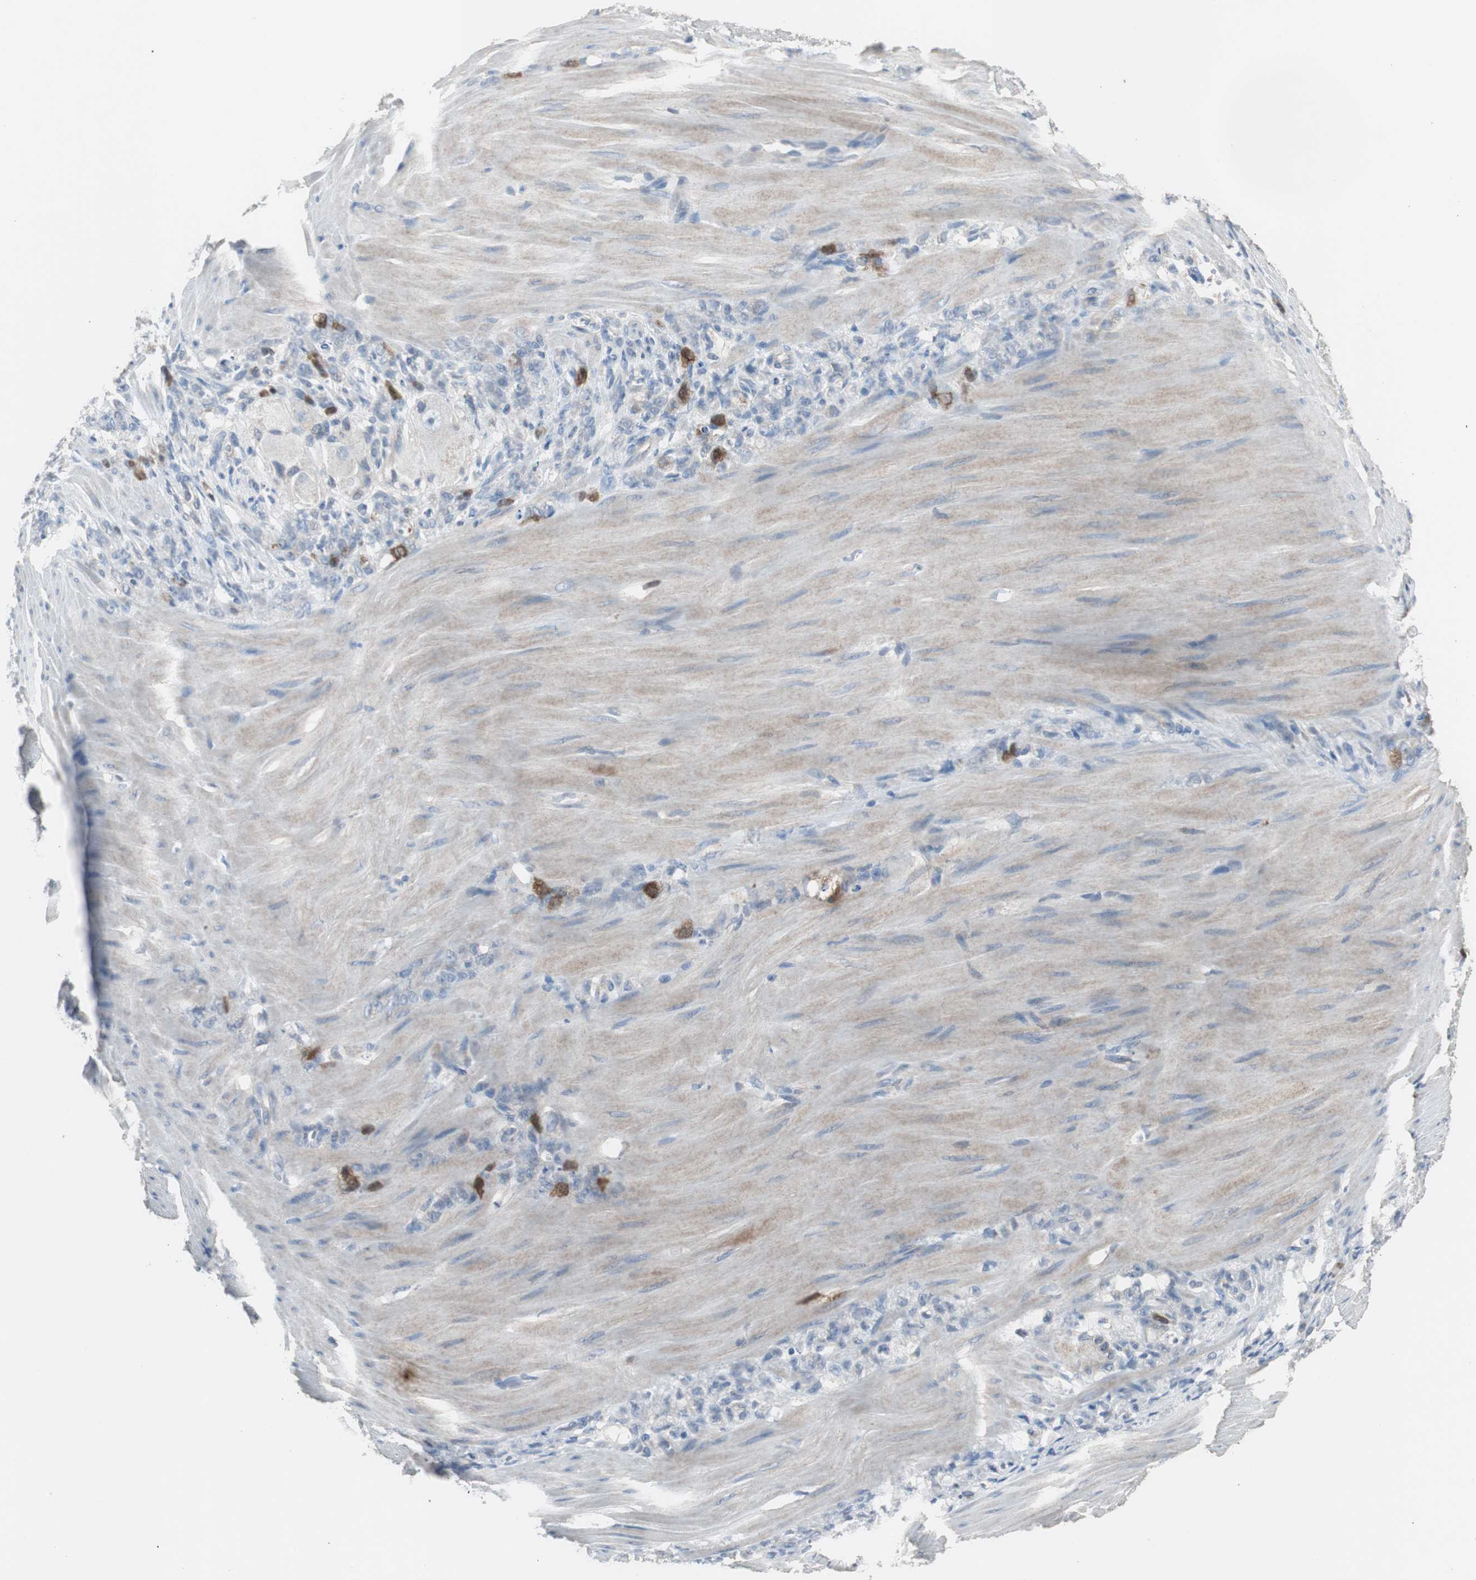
{"staining": {"intensity": "strong", "quantity": "<25%", "location": "cytoplasmic/membranous,nuclear"}, "tissue": "stomach cancer", "cell_type": "Tumor cells", "image_type": "cancer", "snomed": [{"axis": "morphology", "description": "Adenocarcinoma, NOS"}, {"axis": "topography", "description": "Stomach"}], "caption": "Immunohistochemical staining of stomach adenocarcinoma demonstrates medium levels of strong cytoplasmic/membranous and nuclear protein expression in approximately <25% of tumor cells.", "gene": "TK1", "patient": {"sex": "male", "age": 82}}